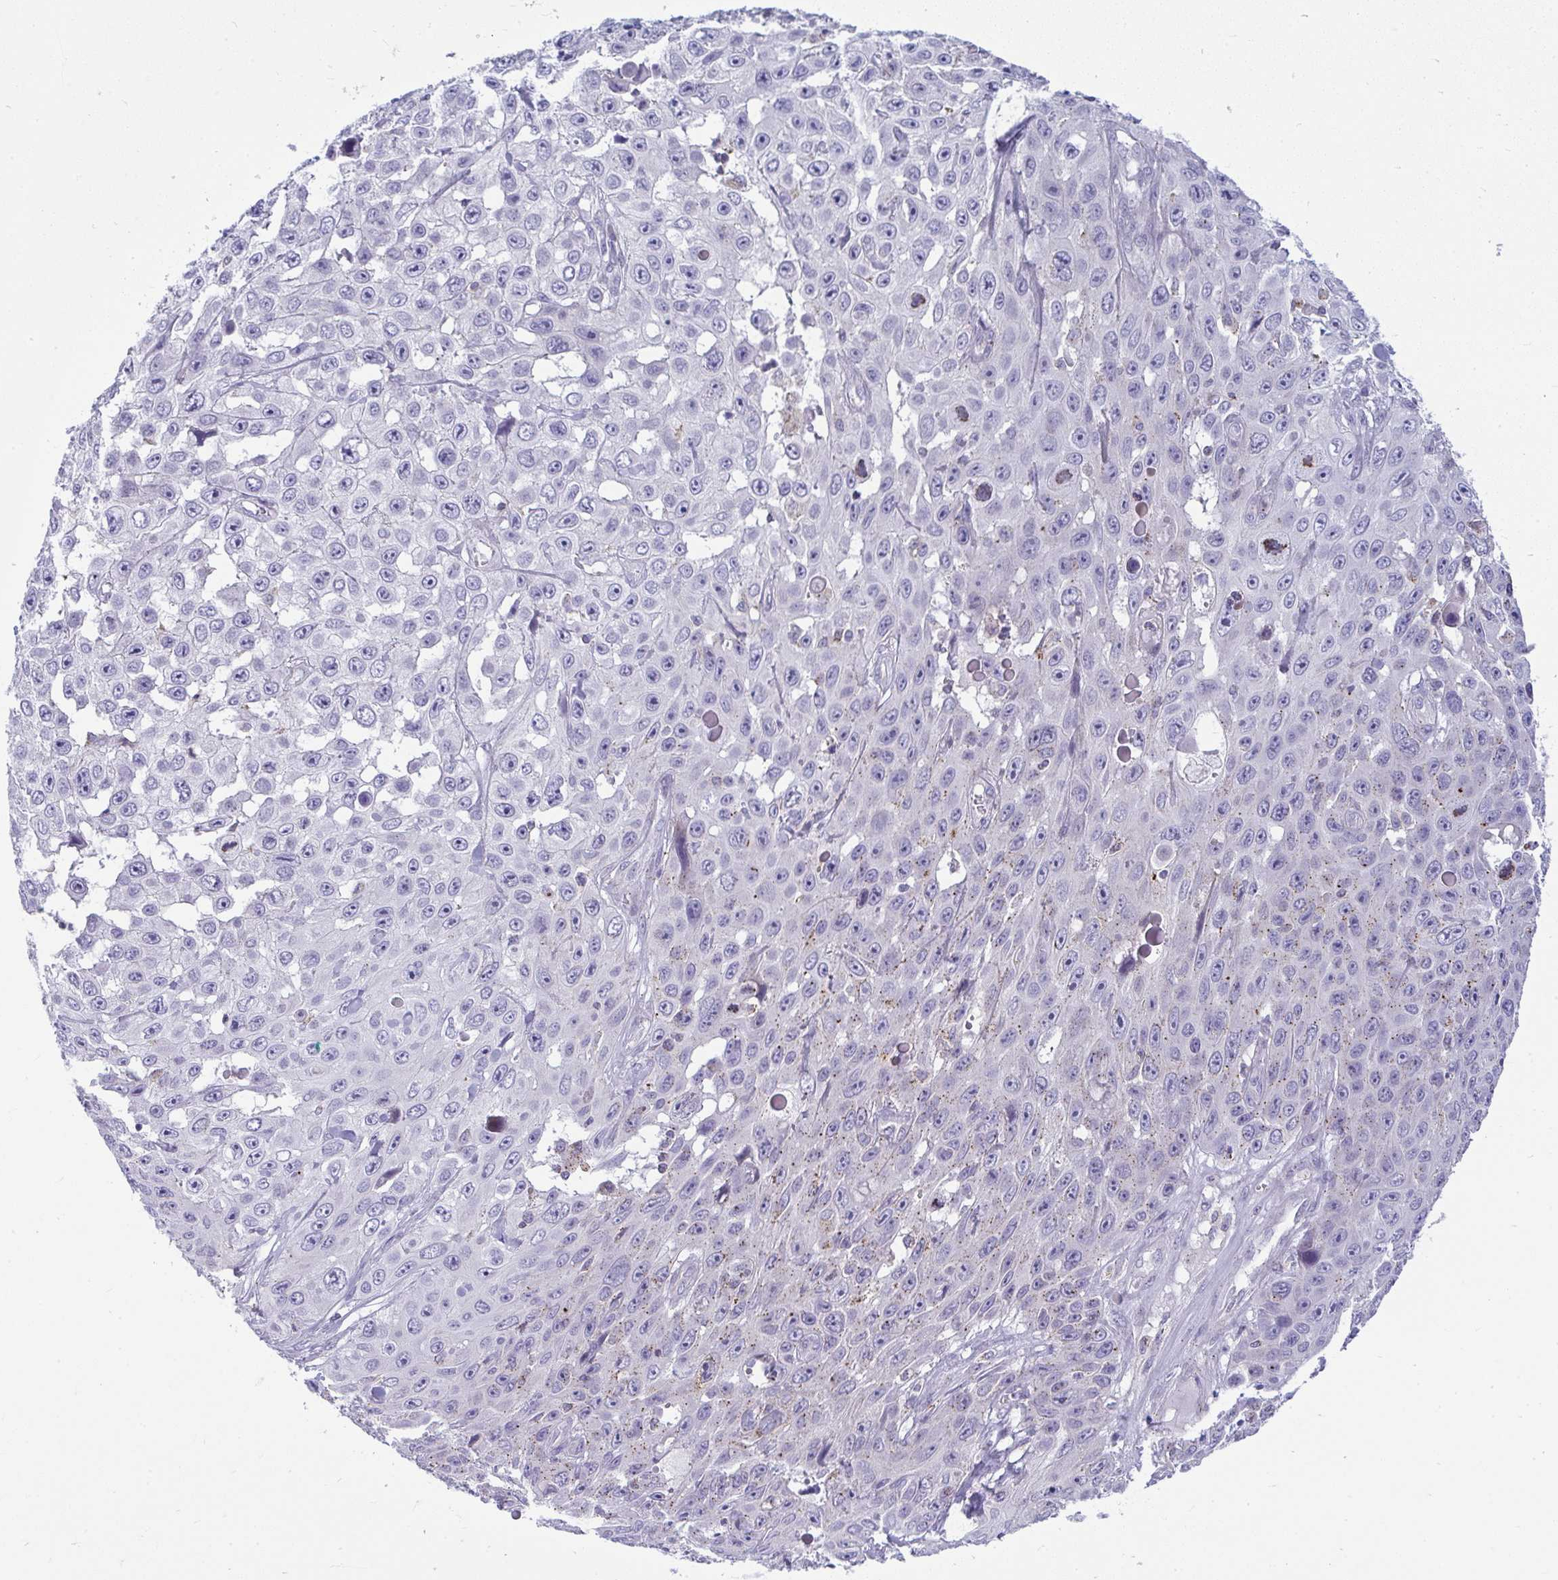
{"staining": {"intensity": "weak", "quantity": "<25%", "location": "cytoplasmic/membranous"}, "tissue": "skin cancer", "cell_type": "Tumor cells", "image_type": "cancer", "snomed": [{"axis": "morphology", "description": "Squamous cell carcinoma, NOS"}, {"axis": "topography", "description": "Skin"}], "caption": "A high-resolution histopathology image shows immunohistochemistry staining of skin squamous cell carcinoma, which shows no significant staining in tumor cells.", "gene": "VPS4B", "patient": {"sex": "male", "age": 82}}